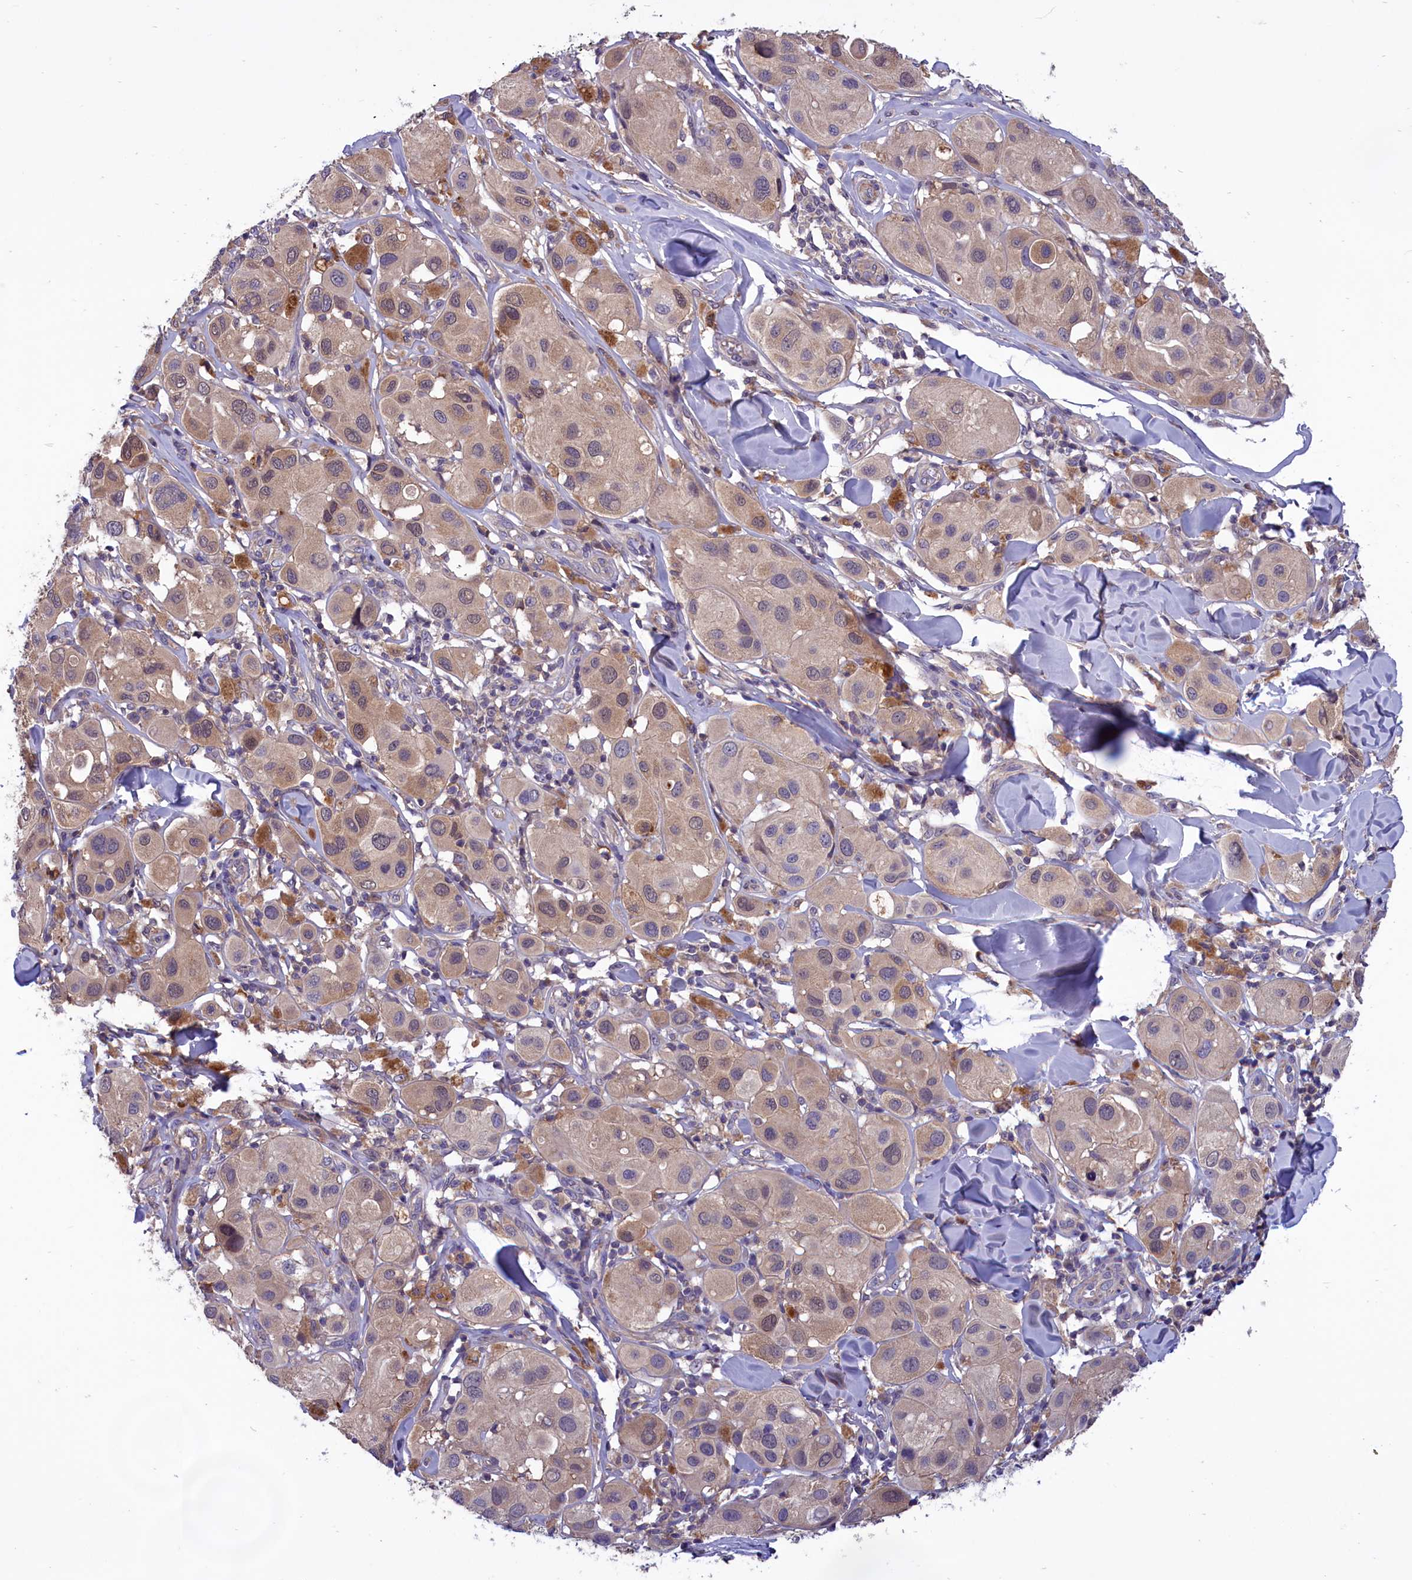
{"staining": {"intensity": "weak", "quantity": "25%-75%", "location": "cytoplasmic/membranous"}, "tissue": "melanoma", "cell_type": "Tumor cells", "image_type": "cancer", "snomed": [{"axis": "morphology", "description": "Malignant melanoma, Metastatic site"}, {"axis": "topography", "description": "Skin"}], "caption": "Melanoma stained with DAB (3,3'-diaminobenzidine) IHC exhibits low levels of weak cytoplasmic/membranous positivity in approximately 25%-75% of tumor cells. (DAB IHC with brightfield microscopy, high magnification).", "gene": "AMDHD2", "patient": {"sex": "male", "age": 41}}